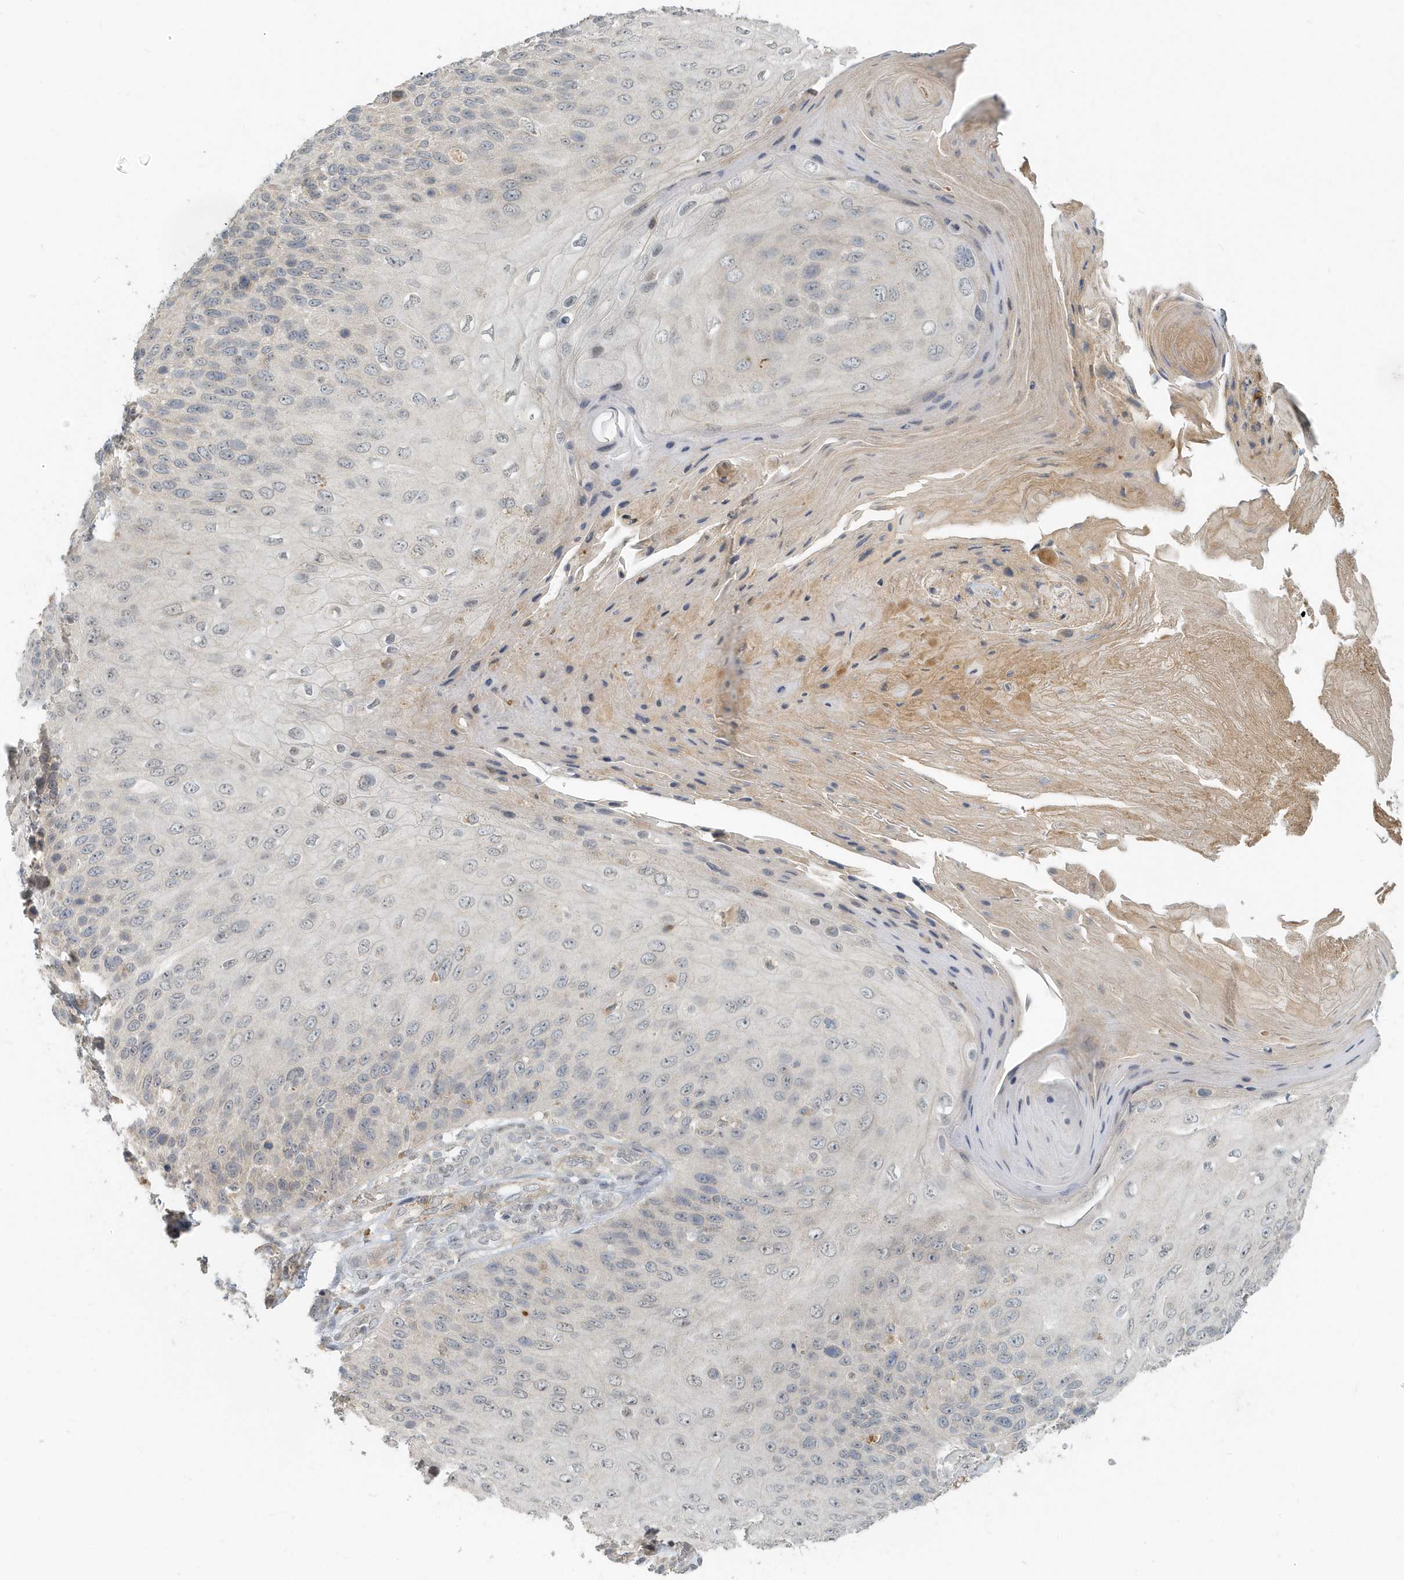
{"staining": {"intensity": "negative", "quantity": "none", "location": "none"}, "tissue": "skin cancer", "cell_type": "Tumor cells", "image_type": "cancer", "snomed": [{"axis": "morphology", "description": "Squamous cell carcinoma, NOS"}, {"axis": "topography", "description": "Skin"}], "caption": "Protein analysis of skin cancer displays no significant staining in tumor cells.", "gene": "NAPB", "patient": {"sex": "female", "age": 88}}